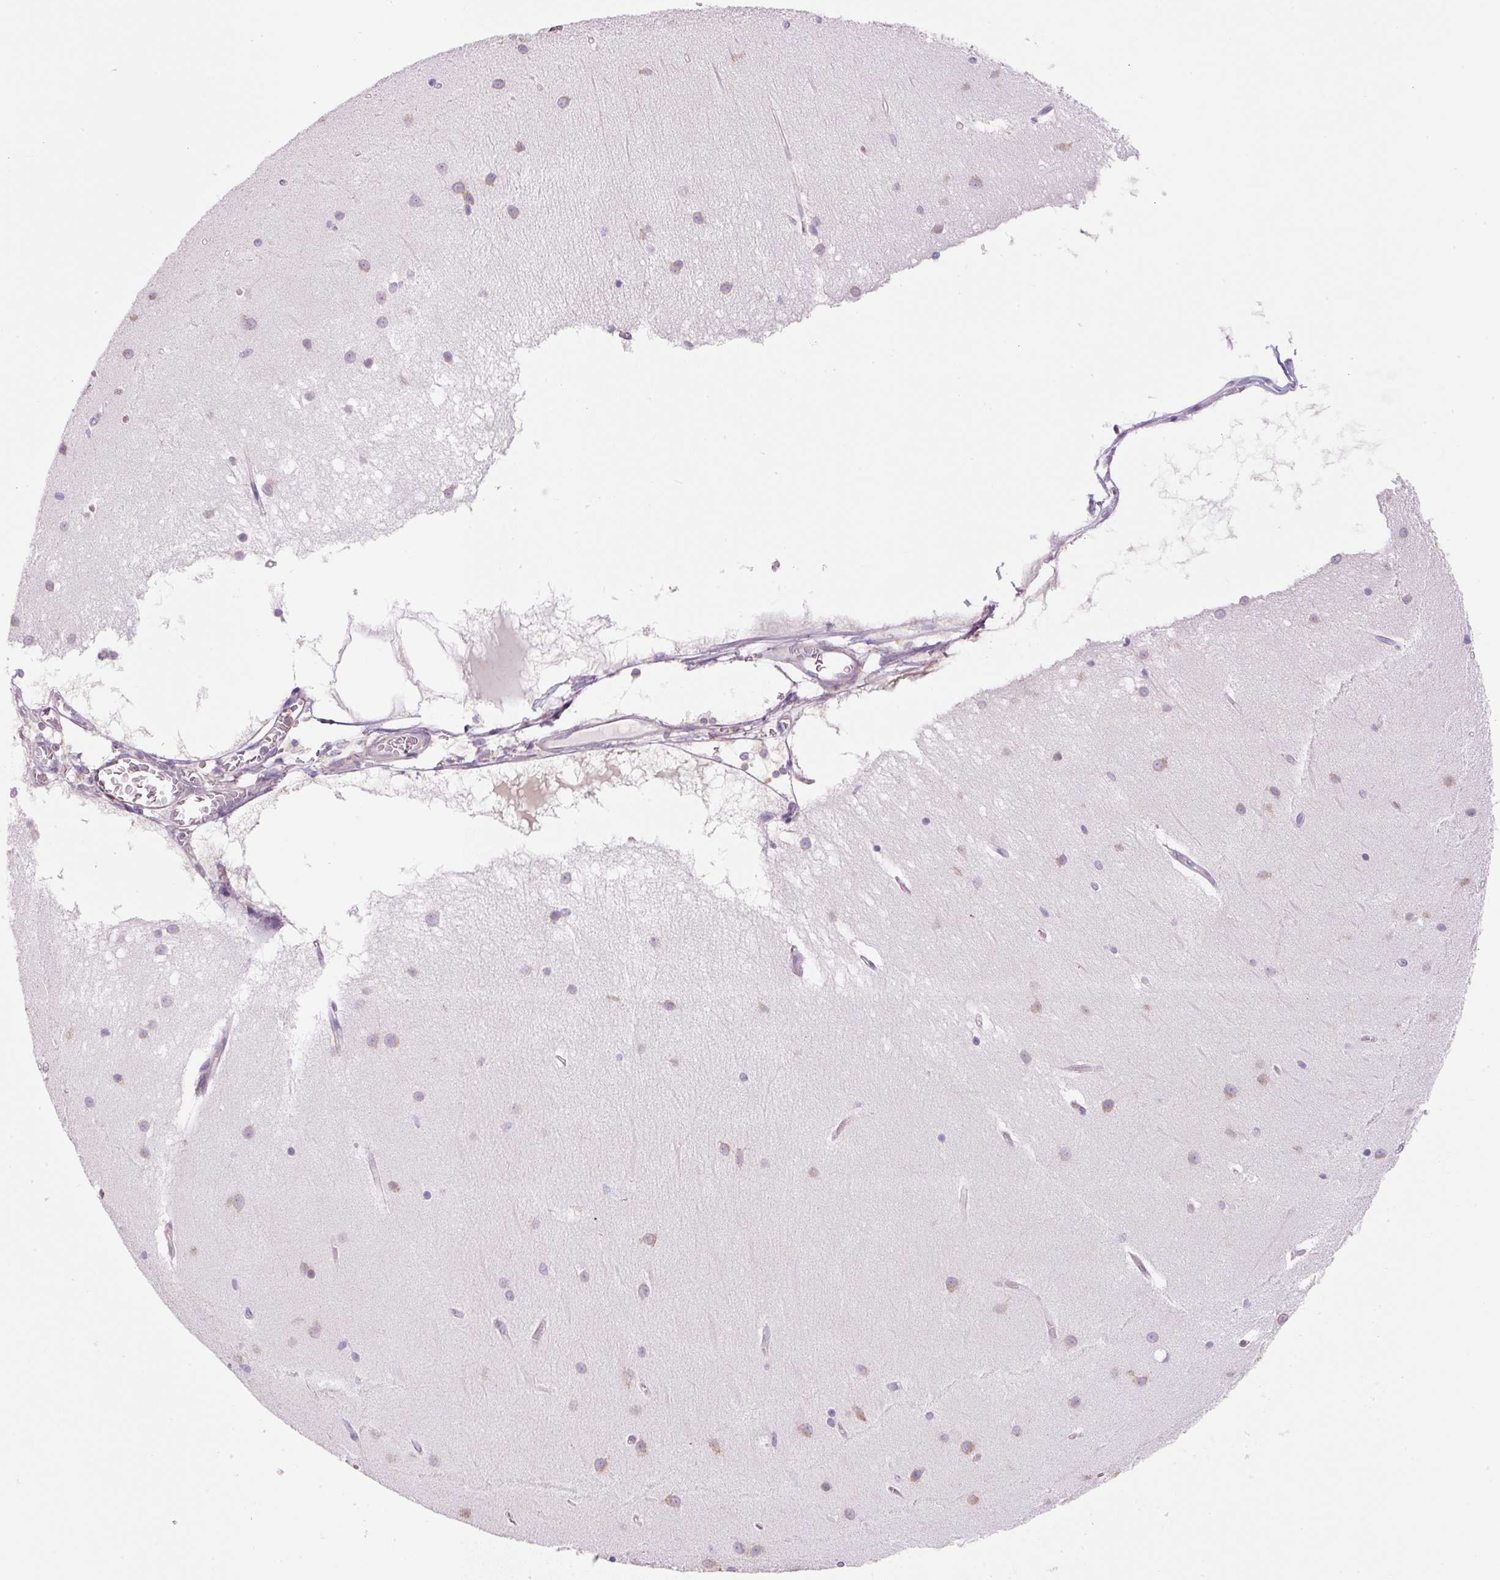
{"staining": {"intensity": "negative", "quantity": "none", "location": "none"}, "tissue": "cerebellum", "cell_type": "Cells in granular layer", "image_type": "normal", "snomed": [{"axis": "morphology", "description": "Normal tissue, NOS"}, {"axis": "topography", "description": "Cerebellum"}], "caption": "IHC of benign human cerebellum displays no positivity in cells in granular layer. (DAB (3,3'-diaminobenzidine) immunohistochemistry with hematoxylin counter stain).", "gene": "RPL18A", "patient": {"sex": "female", "age": 54}}